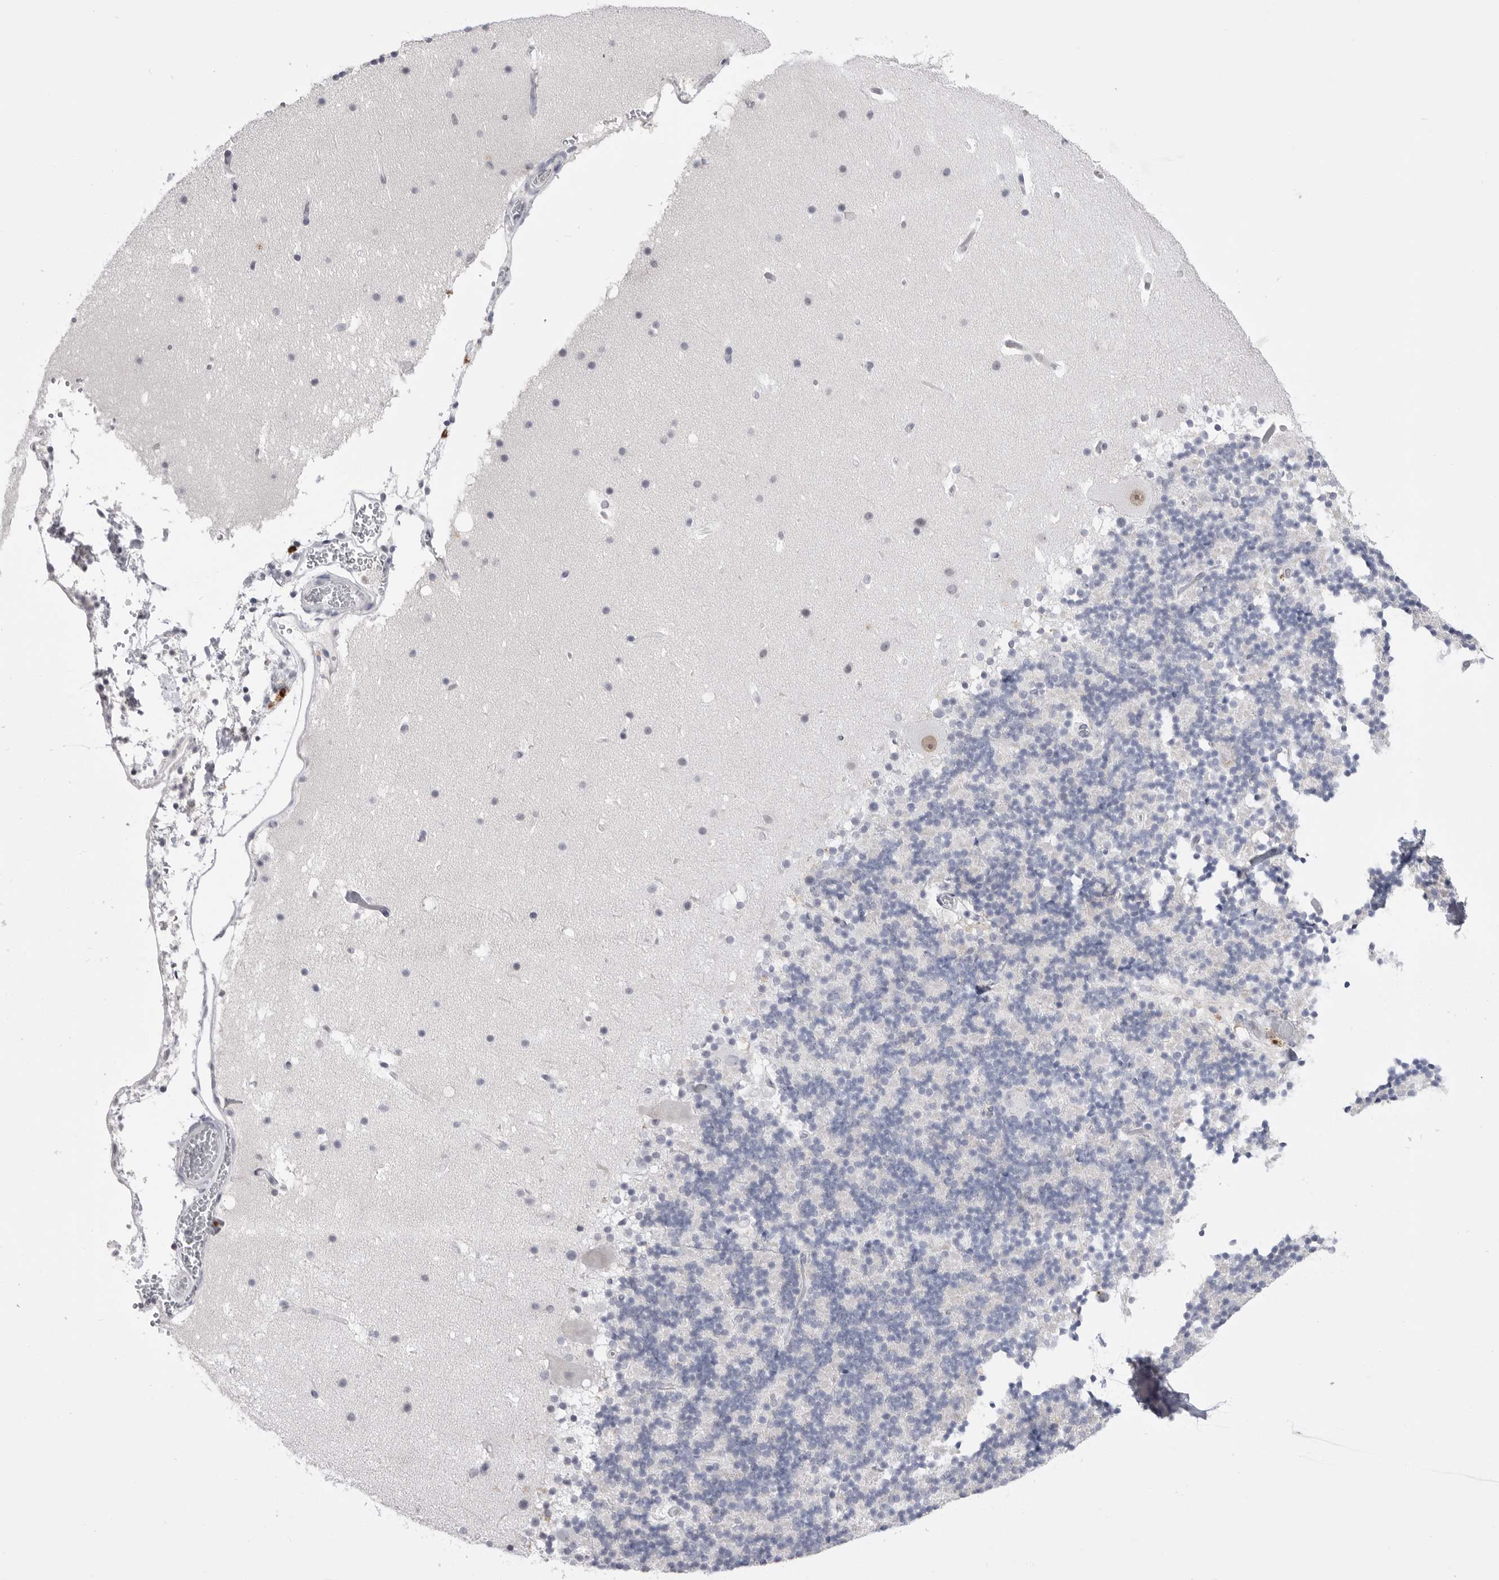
{"staining": {"intensity": "negative", "quantity": "none", "location": "none"}, "tissue": "cerebellum", "cell_type": "Cells in granular layer", "image_type": "normal", "snomed": [{"axis": "morphology", "description": "Normal tissue, NOS"}, {"axis": "topography", "description": "Cerebellum"}], "caption": "IHC of unremarkable human cerebellum demonstrates no staining in cells in granular layer.", "gene": "ZBTB7B", "patient": {"sex": "male", "age": 57}}